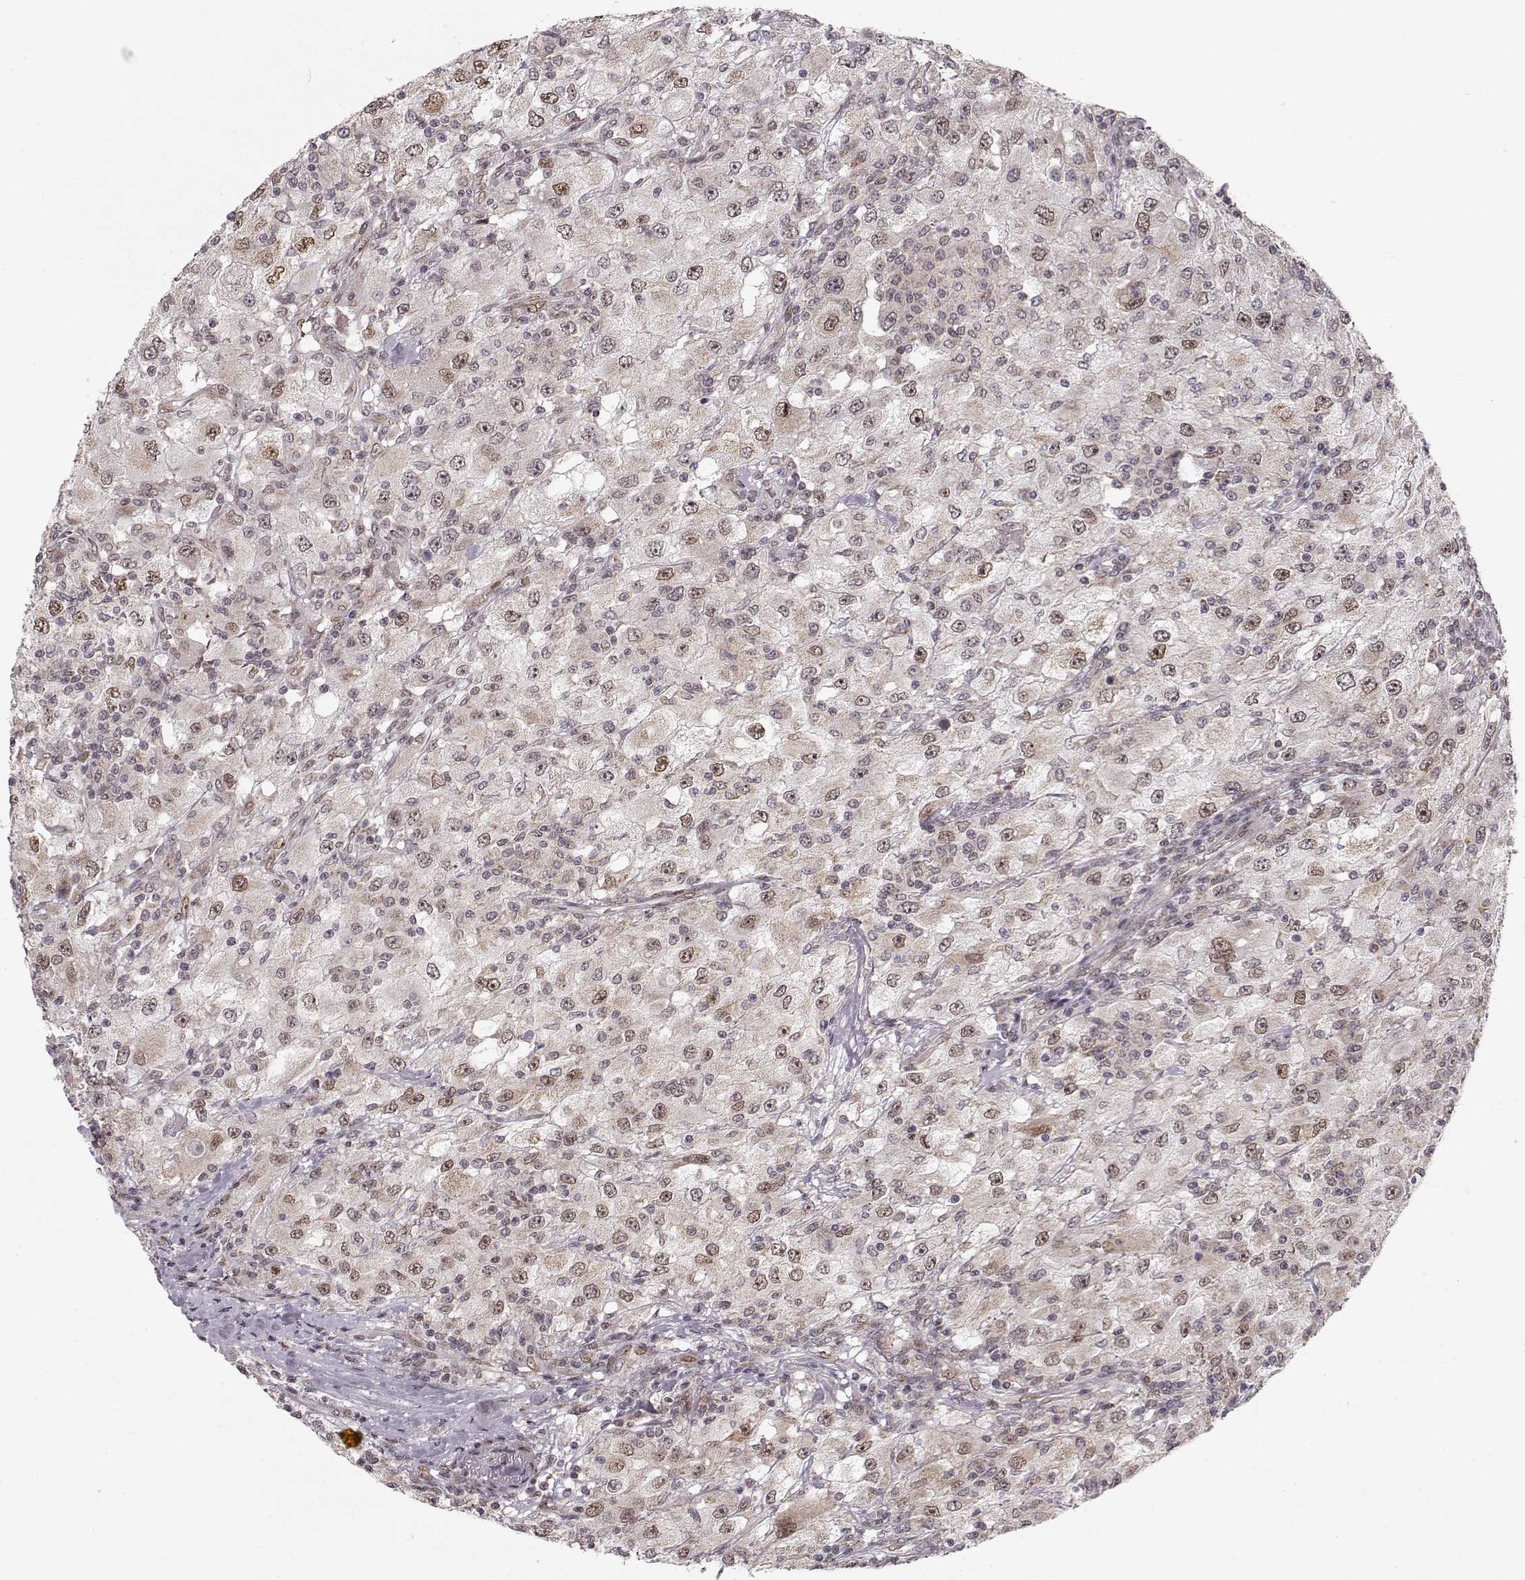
{"staining": {"intensity": "moderate", "quantity": "<25%", "location": "nuclear"}, "tissue": "renal cancer", "cell_type": "Tumor cells", "image_type": "cancer", "snomed": [{"axis": "morphology", "description": "Adenocarcinoma, NOS"}, {"axis": "topography", "description": "Kidney"}], "caption": "Immunohistochemistry photomicrograph of neoplastic tissue: renal adenocarcinoma stained using immunohistochemistry reveals low levels of moderate protein expression localized specifically in the nuclear of tumor cells, appearing as a nuclear brown color.", "gene": "RAI1", "patient": {"sex": "female", "age": 67}}